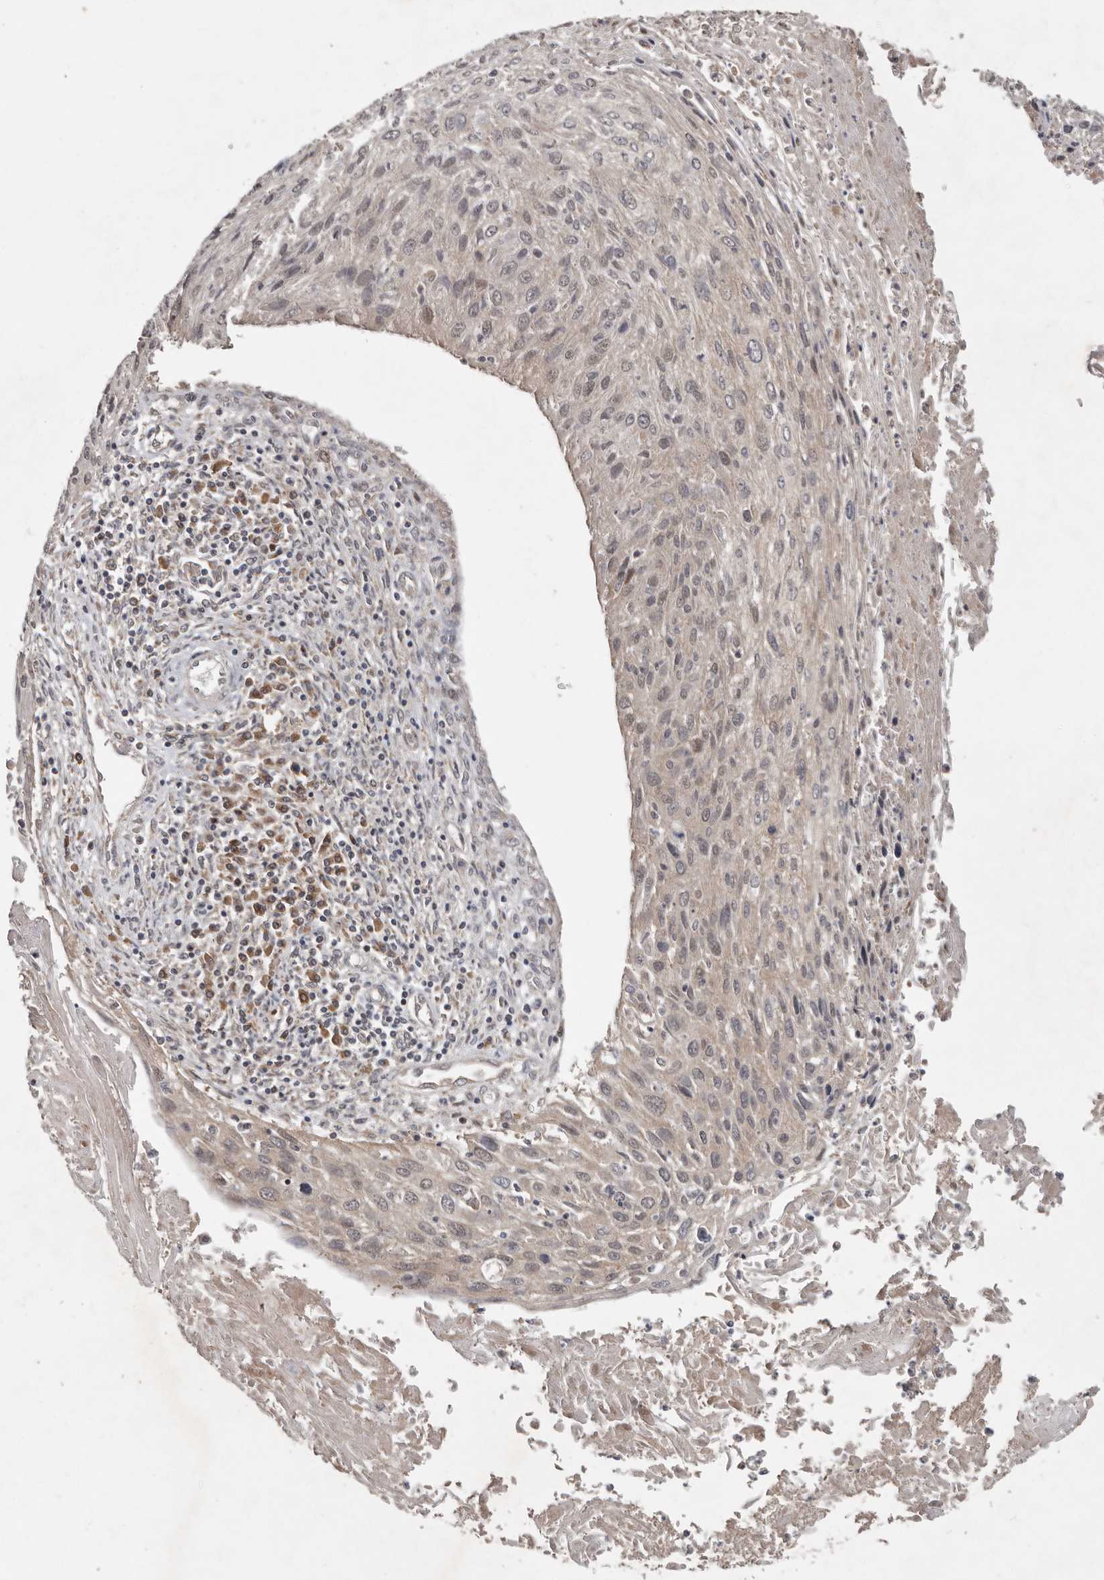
{"staining": {"intensity": "negative", "quantity": "none", "location": "none"}, "tissue": "cervical cancer", "cell_type": "Tumor cells", "image_type": "cancer", "snomed": [{"axis": "morphology", "description": "Squamous cell carcinoma, NOS"}, {"axis": "topography", "description": "Cervix"}], "caption": "The immunohistochemistry micrograph has no significant positivity in tumor cells of cervical squamous cell carcinoma tissue.", "gene": "CHML", "patient": {"sex": "female", "age": 51}}